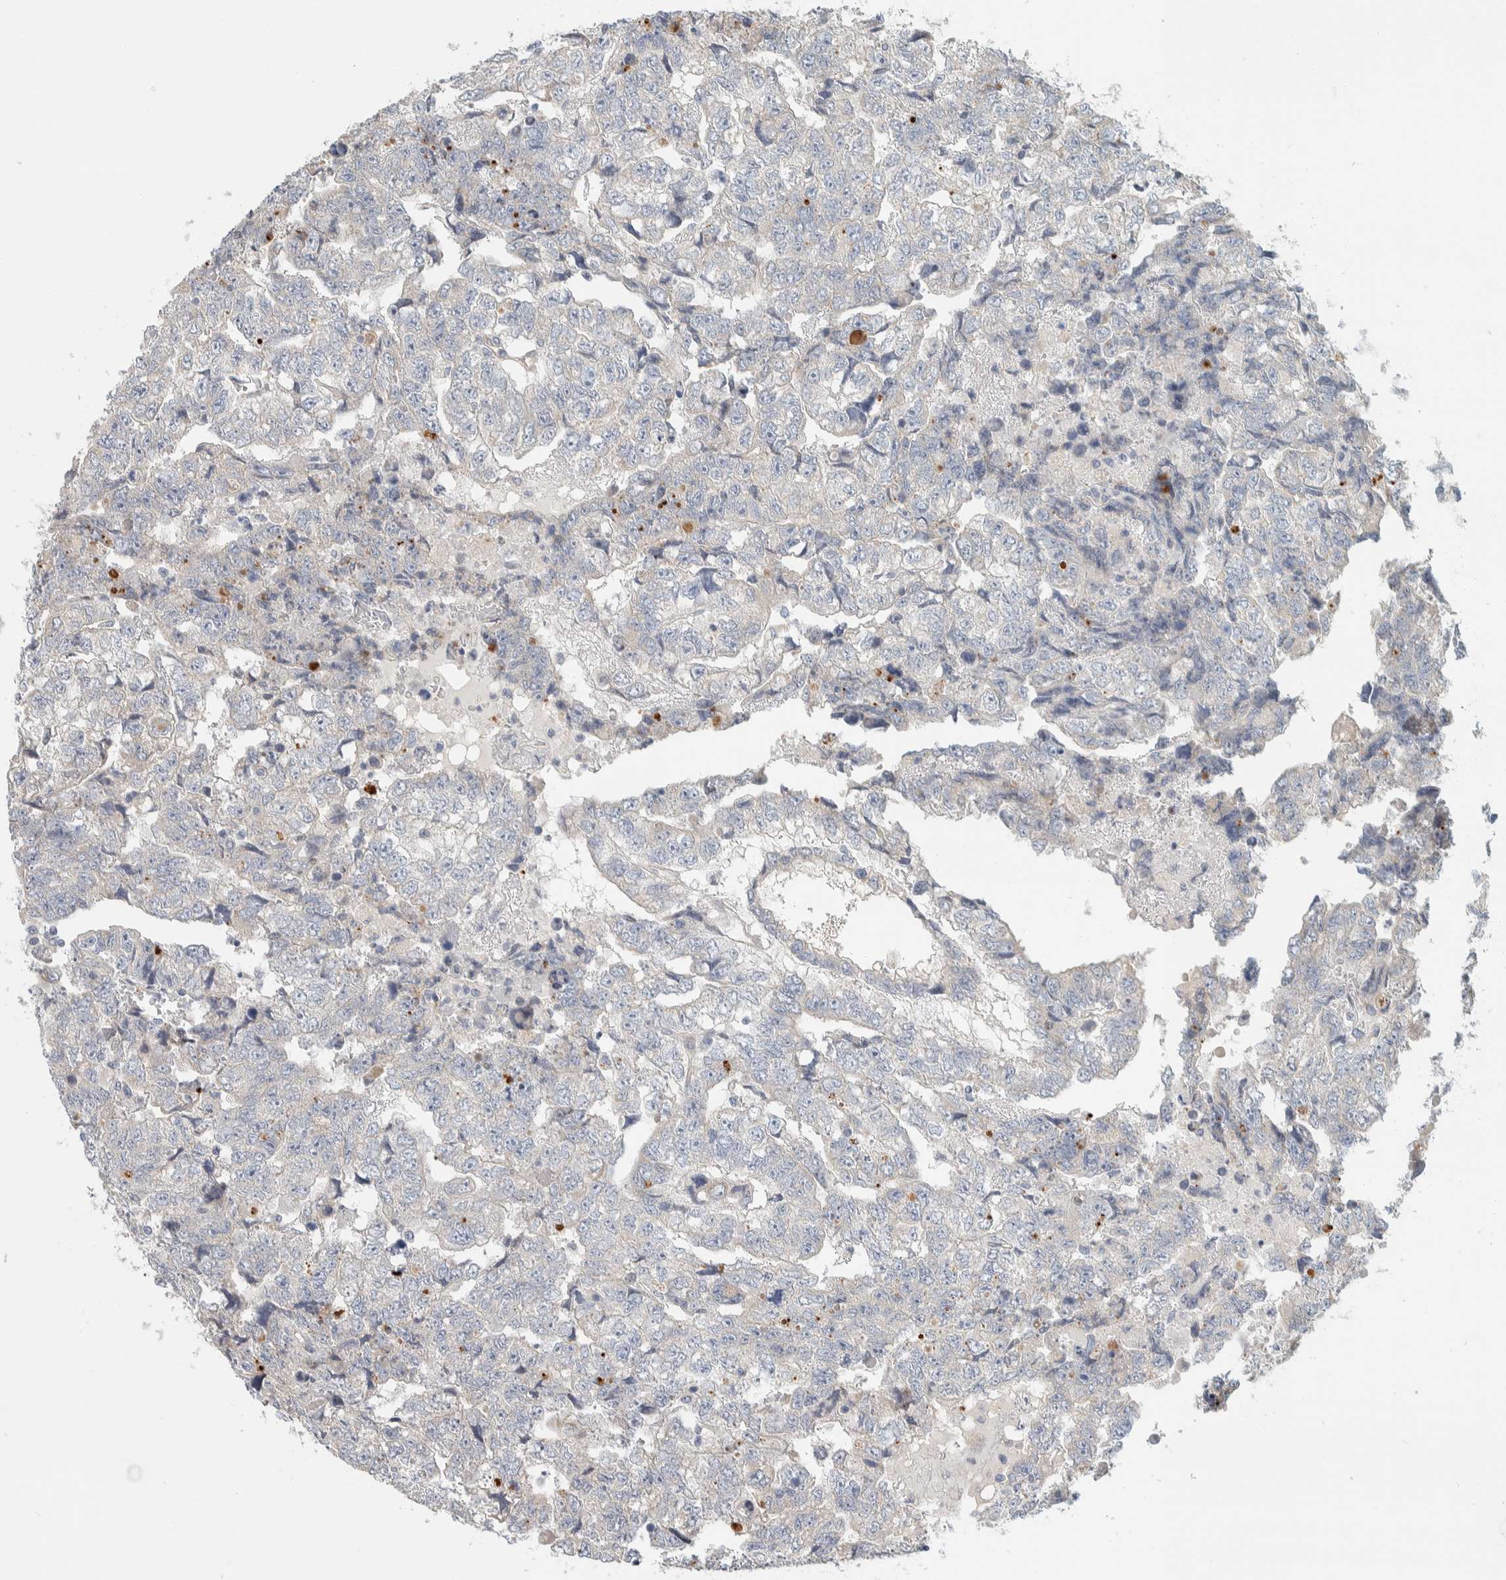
{"staining": {"intensity": "negative", "quantity": "none", "location": "none"}, "tissue": "testis cancer", "cell_type": "Tumor cells", "image_type": "cancer", "snomed": [{"axis": "morphology", "description": "Carcinoma, Embryonal, NOS"}, {"axis": "topography", "description": "Testis"}], "caption": "DAB (3,3'-diaminobenzidine) immunohistochemical staining of human embryonal carcinoma (testis) shows no significant expression in tumor cells.", "gene": "CDR2", "patient": {"sex": "male", "age": 36}}